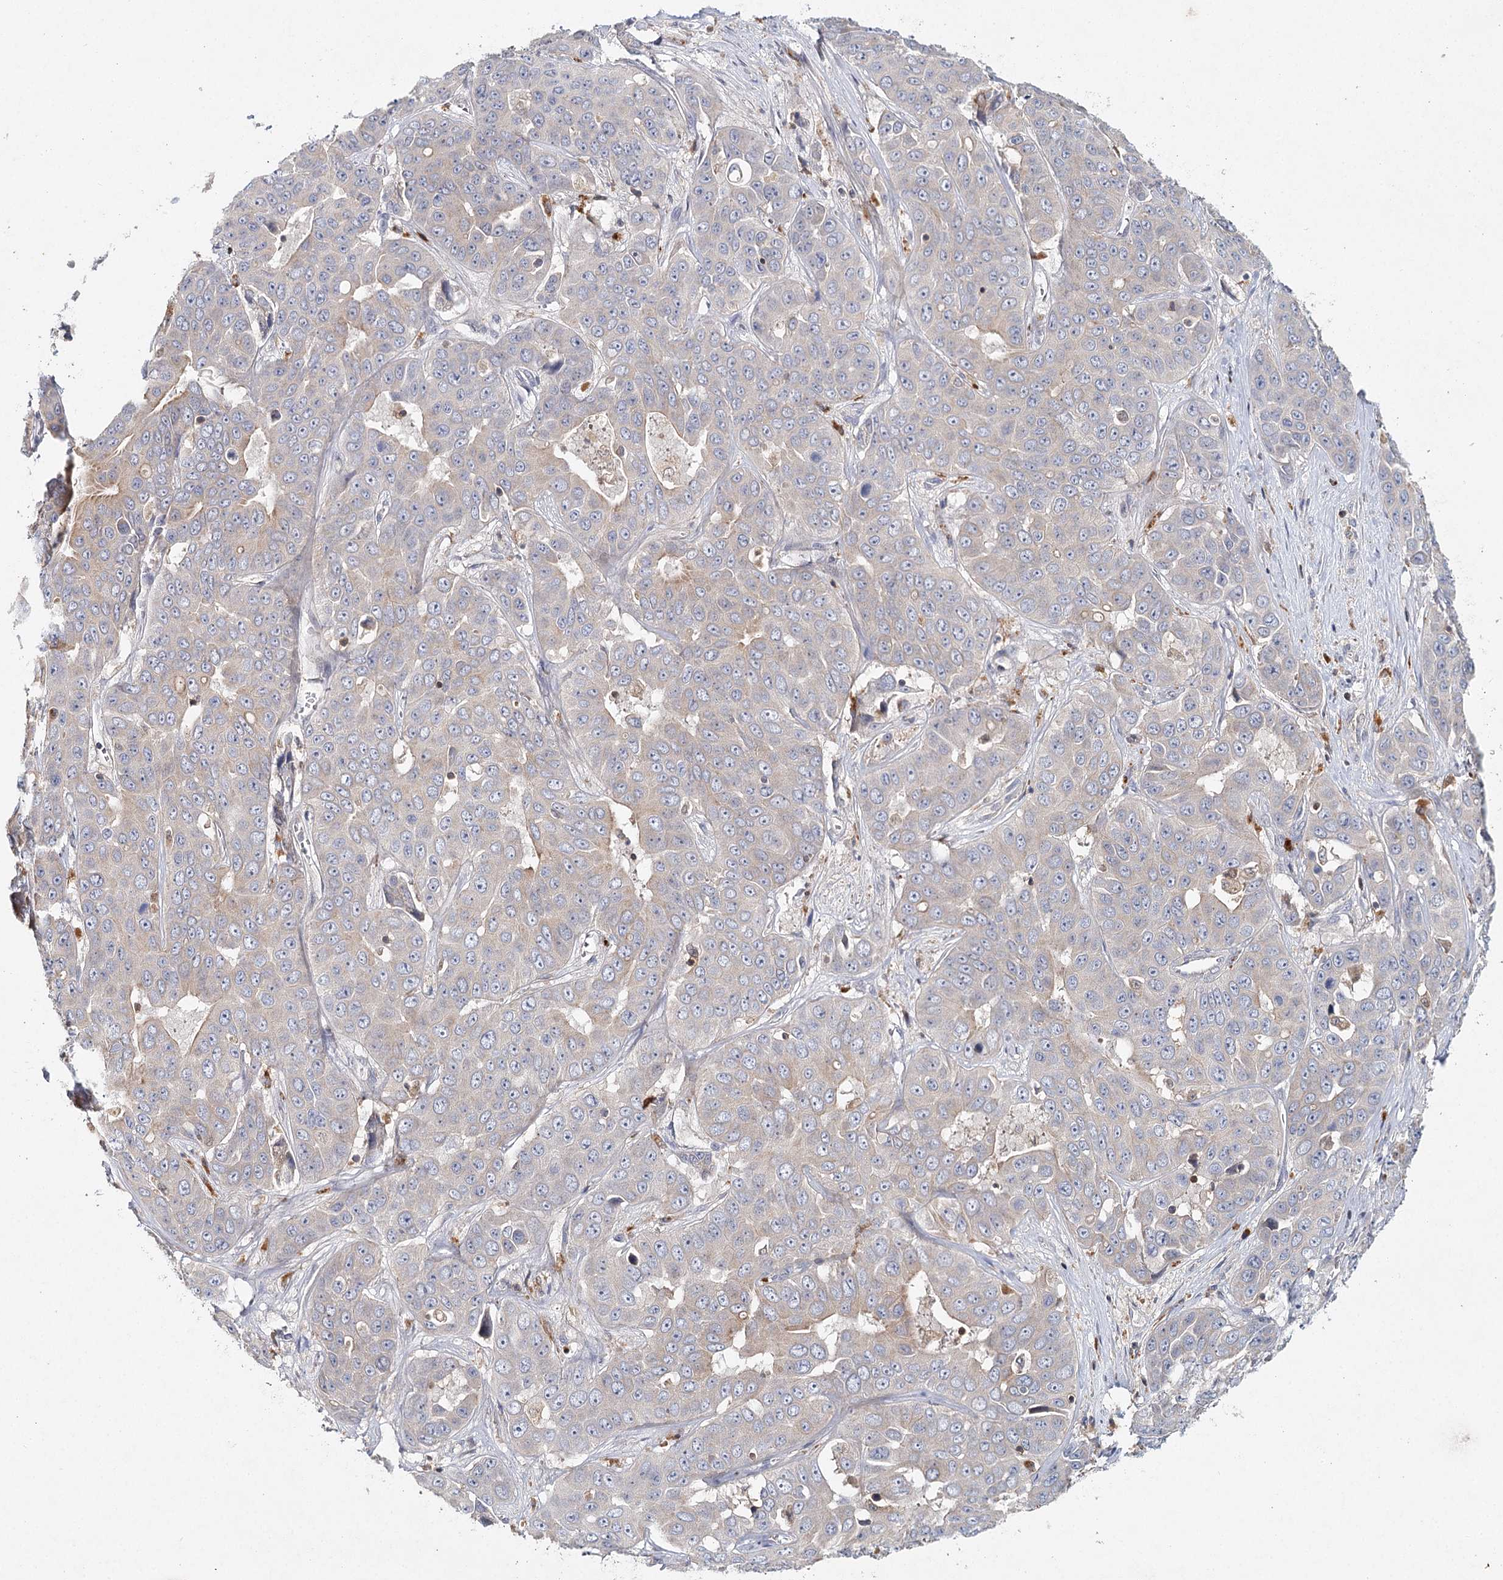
{"staining": {"intensity": "weak", "quantity": "<25%", "location": "cytoplasmic/membranous"}, "tissue": "liver cancer", "cell_type": "Tumor cells", "image_type": "cancer", "snomed": [{"axis": "morphology", "description": "Cholangiocarcinoma"}, {"axis": "topography", "description": "Liver"}], "caption": "This is an immunohistochemistry photomicrograph of liver cancer. There is no positivity in tumor cells.", "gene": "SLC41A2", "patient": {"sex": "female", "age": 52}}